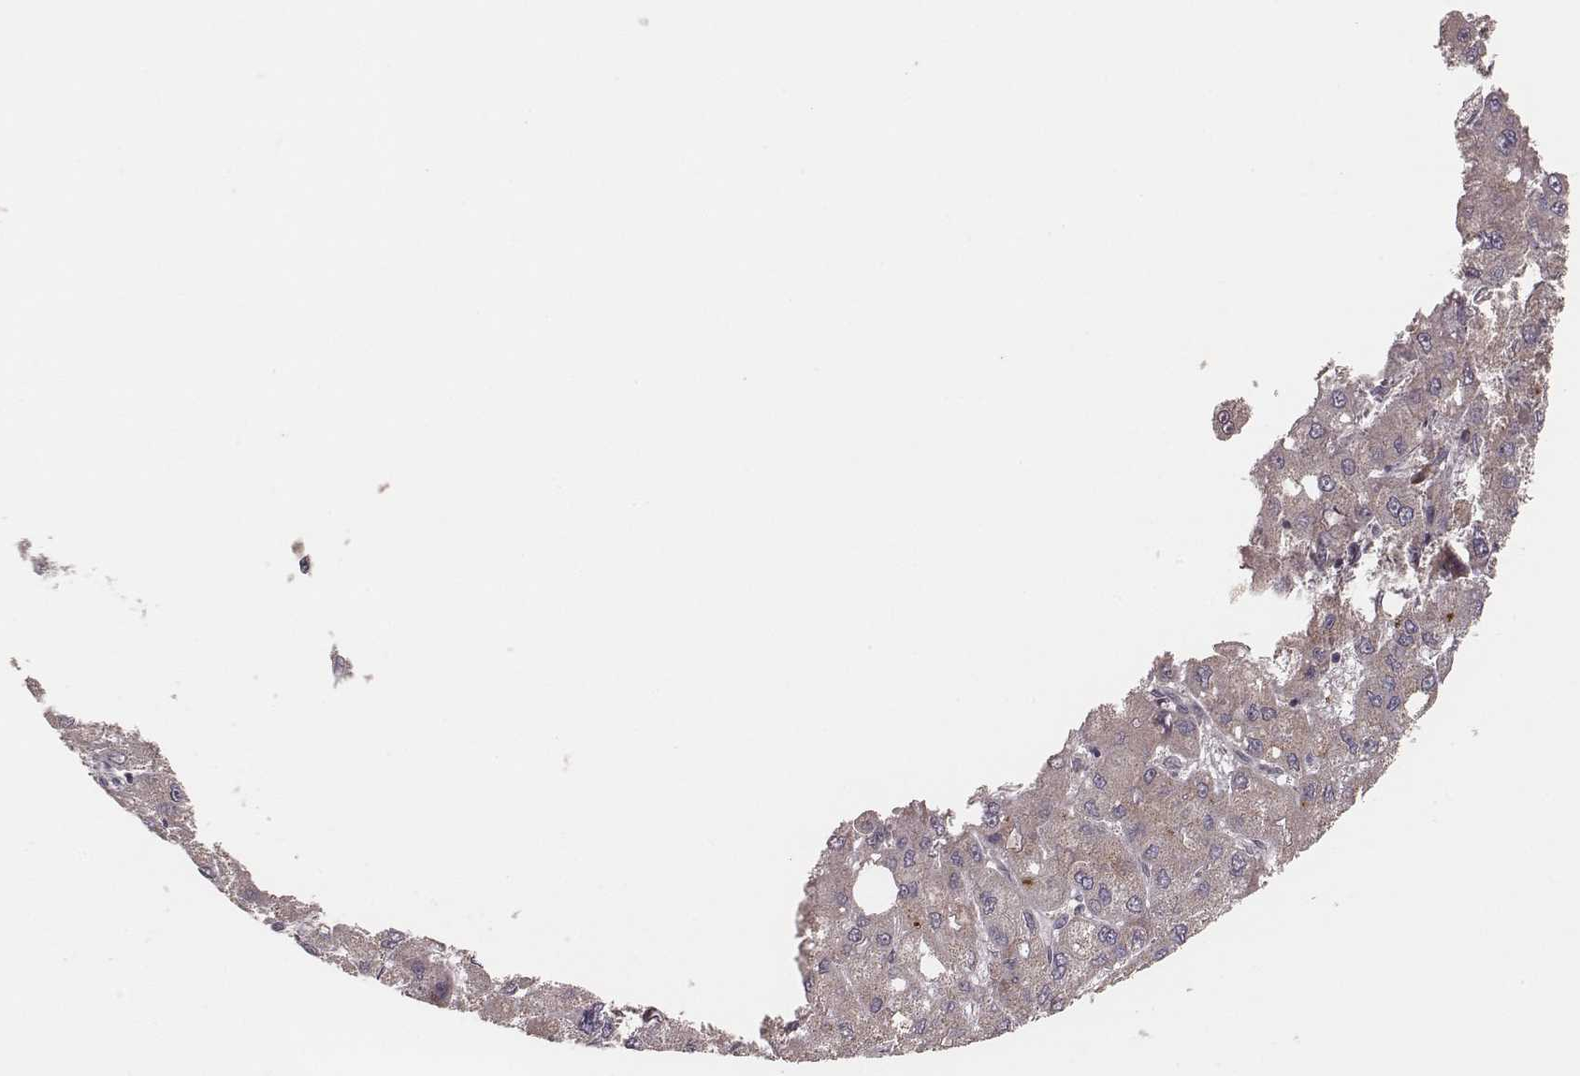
{"staining": {"intensity": "moderate", "quantity": ">75%", "location": "cytoplasmic/membranous"}, "tissue": "liver cancer", "cell_type": "Tumor cells", "image_type": "cancer", "snomed": [{"axis": "morphology", "description": "Carcinoma, Hepatocellular, NOS"}, {"axis": "topography", "description": "Liver"}], "caption": "Brown immunohistochemical staining in liver hepatocellular carcinoma reveals moderate cytoplasmic/membranous expression in approximately >75% of tumor cells.", "gene": "TUFM", "patient": {"sex": "male", "age": 73}}